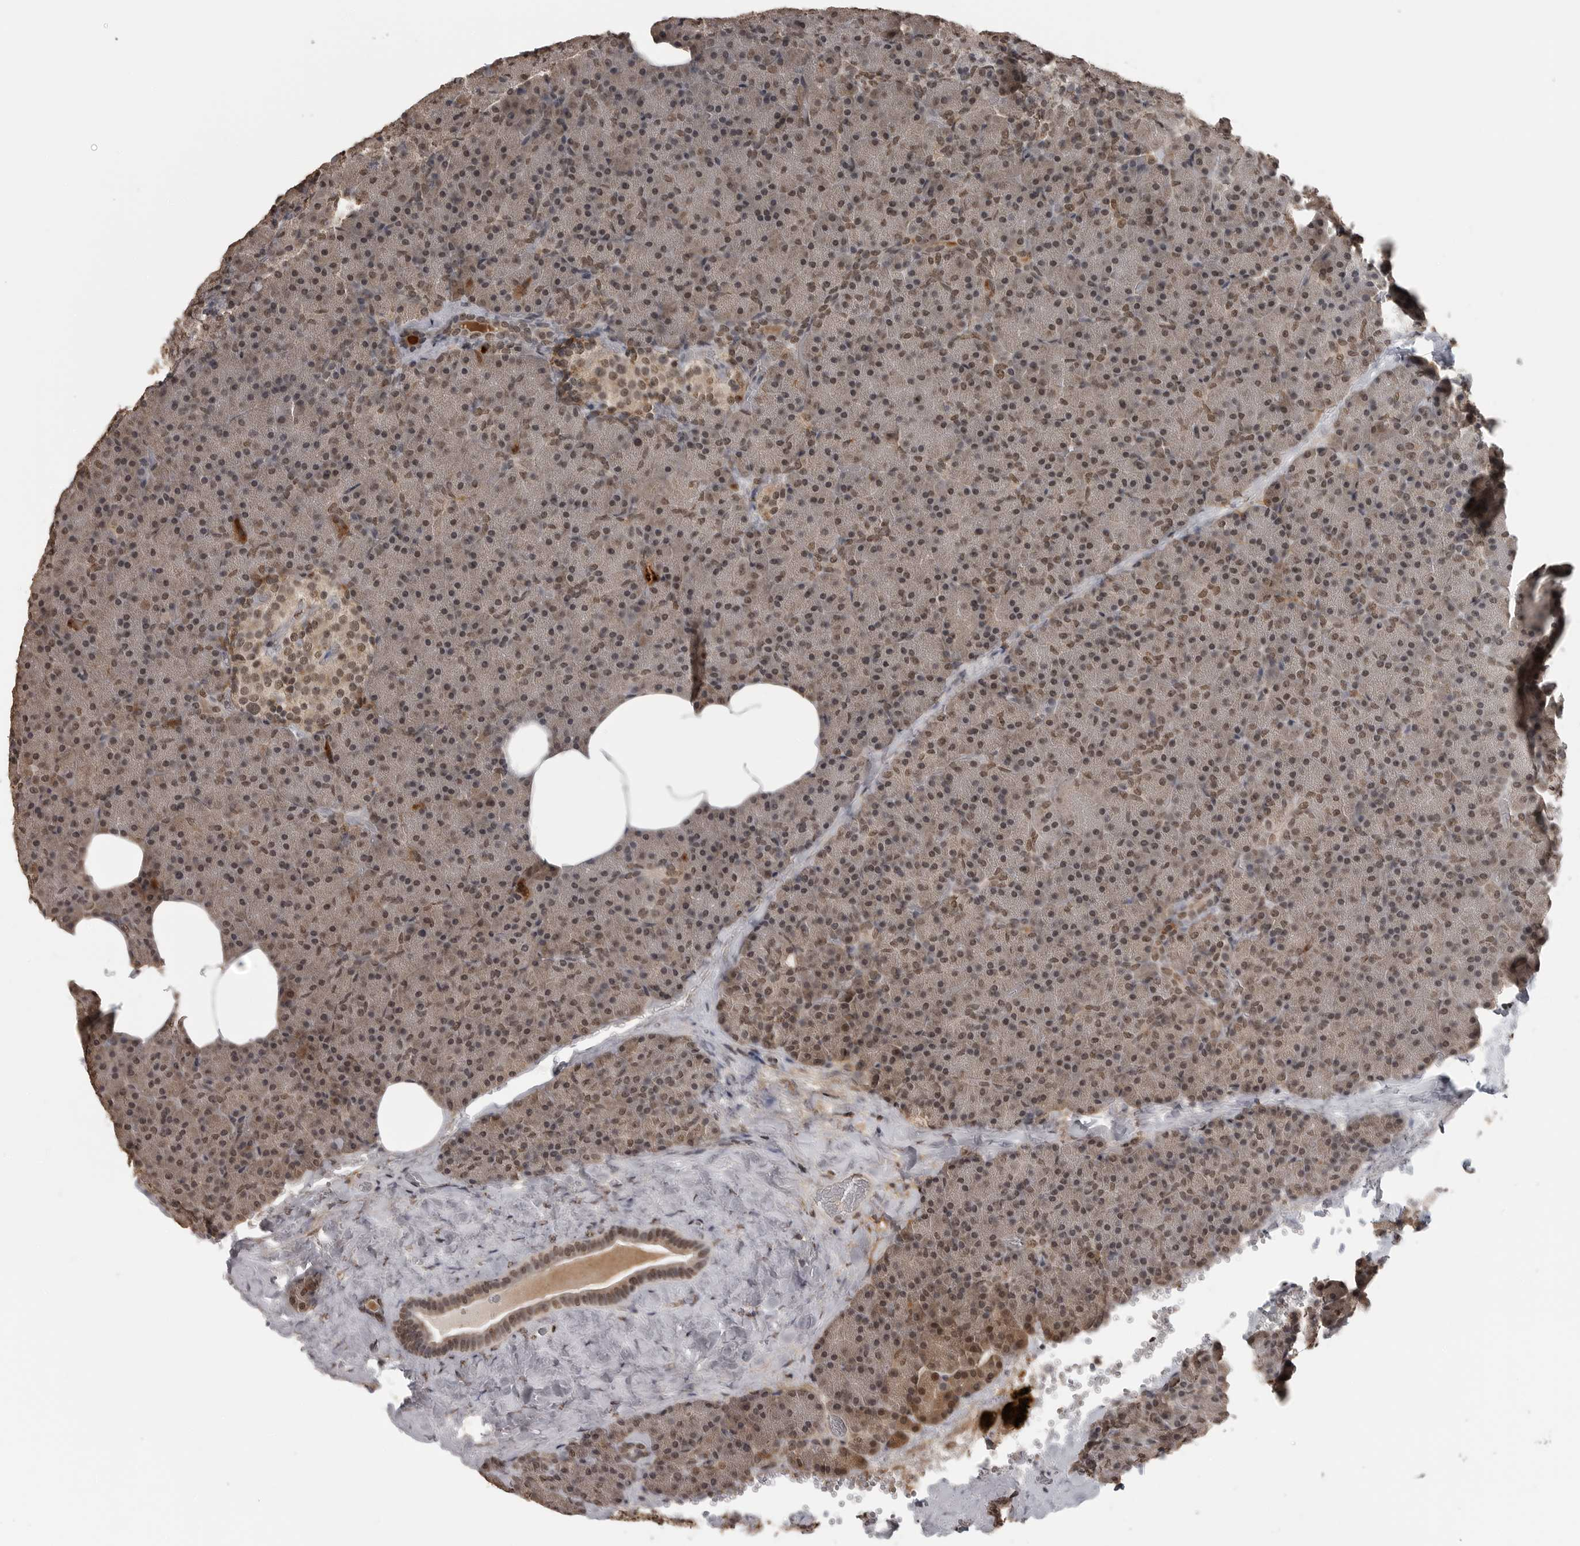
{"staining": {"intensity": "moderate", "quantity": ">75%", "location": "nuclear"}, "tissue": "pancreas", "cell_type": "Exocrine glandular cells", "image_type": "normal", "snomed": [{"axis": "morphology", "description": "Normal tissue, NOS"}, {"axis": "morphology", "description": "Carcinoid, malignant, NOS"}, {"axis": "topography", "description": "Pancreas"}], "caption": "Exocrine glandular cells reveal moderate nuclear staining in about >75% of cells in benign pancreas.", "gene": "CLOCK", "patient": {"sex": "female", "age": 35}}